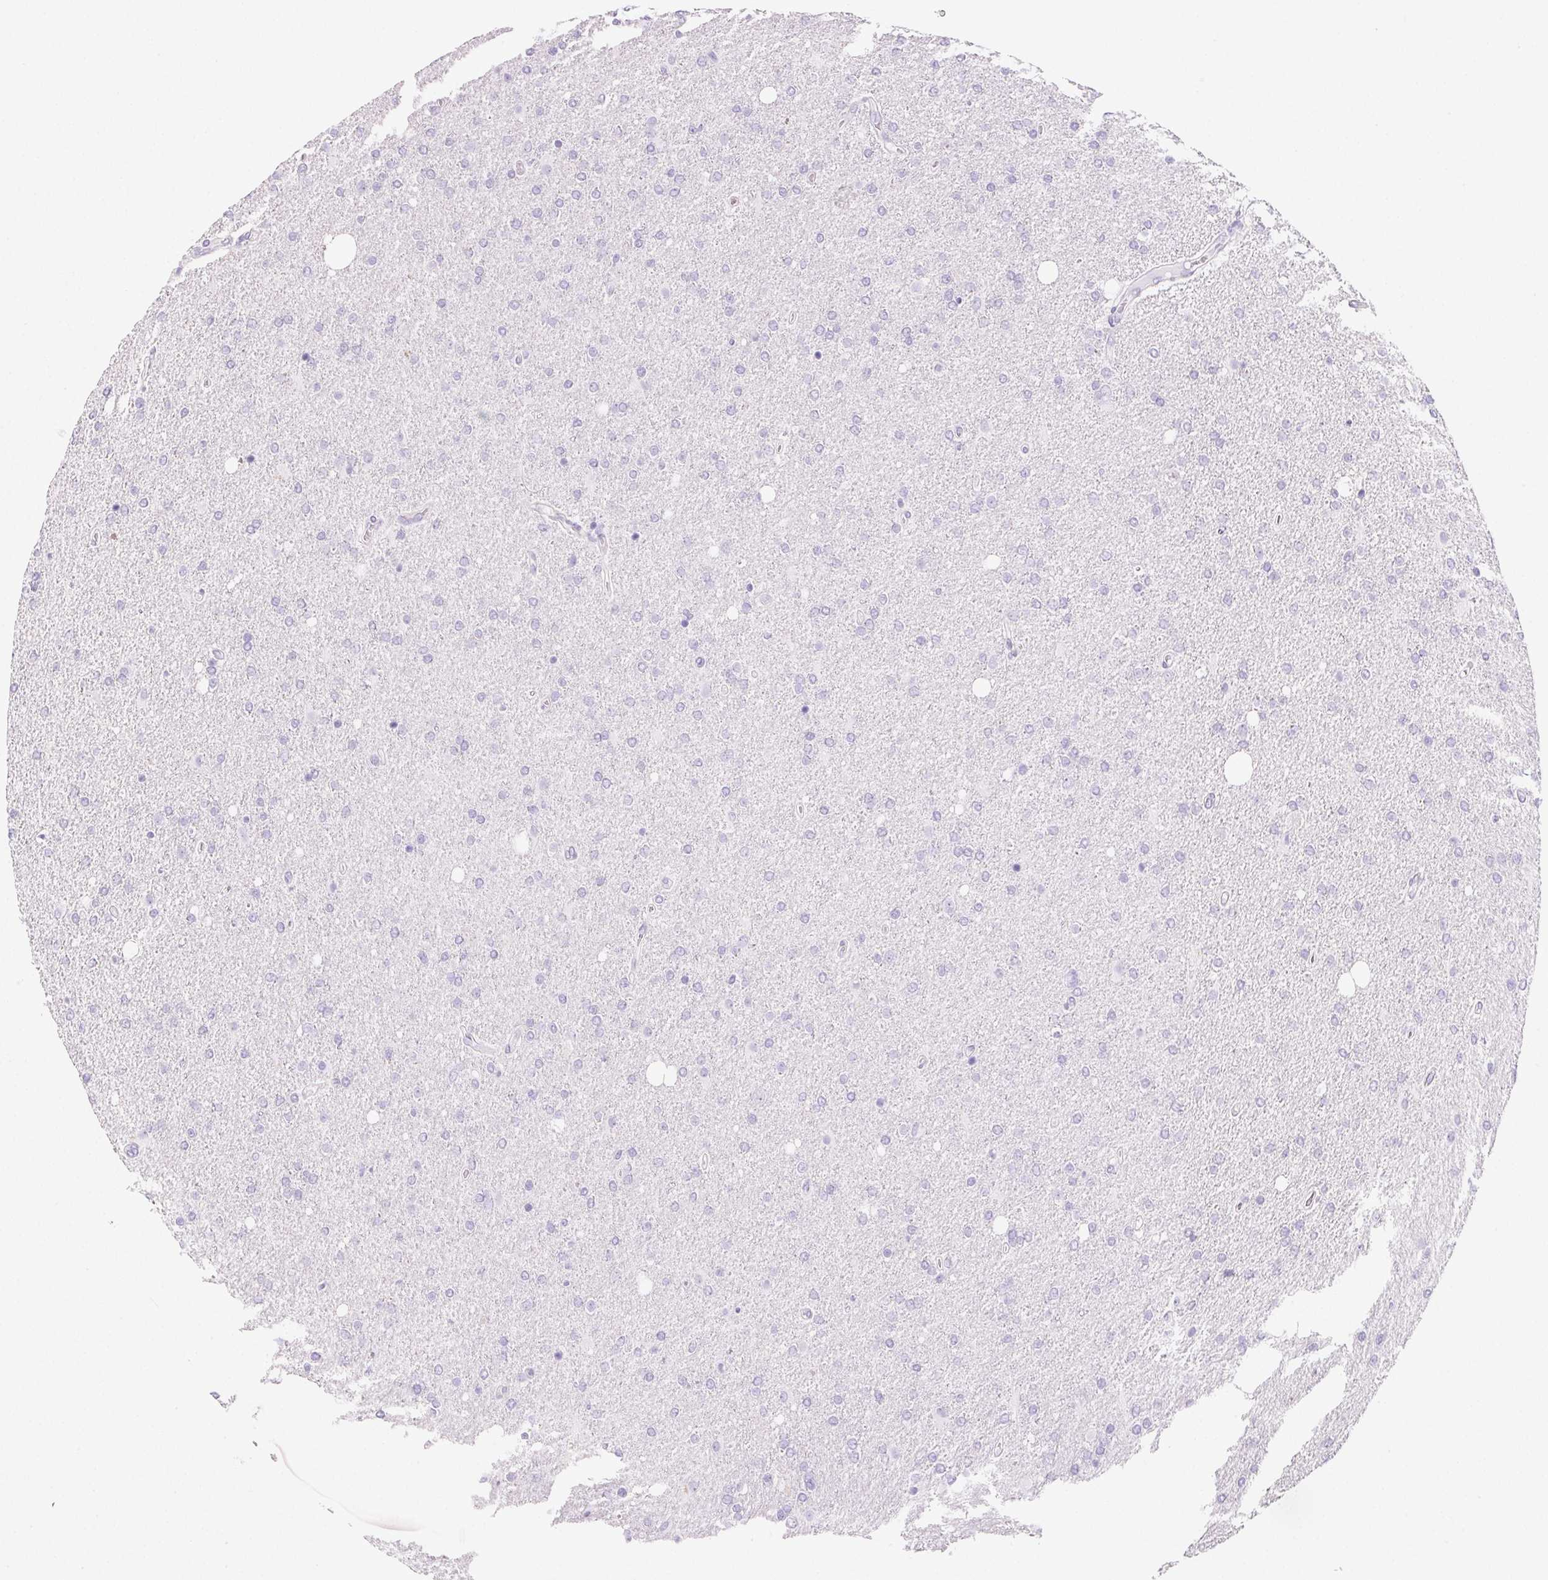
{"staining": {"intensity": "negative", "quantity": "none", "location": "none"}, "tissue": "glioma", "cell_type": "Tumor cells", "image_type": "cancer", "snomed": [{"axis": "morphology", "description": "Glioma, malignant, High grade"}, {"axis": "topography", "description": "Cerebral cortex"}], "caption": "The immunohistochemistry histopathology image has no significant positivity in tumor cells of glioma tissue. (Immunohistochemistry, brightfield microscopy, high magnification).", "gene": "PRSS3", "patient": {"sex": "male", "age": 70}}